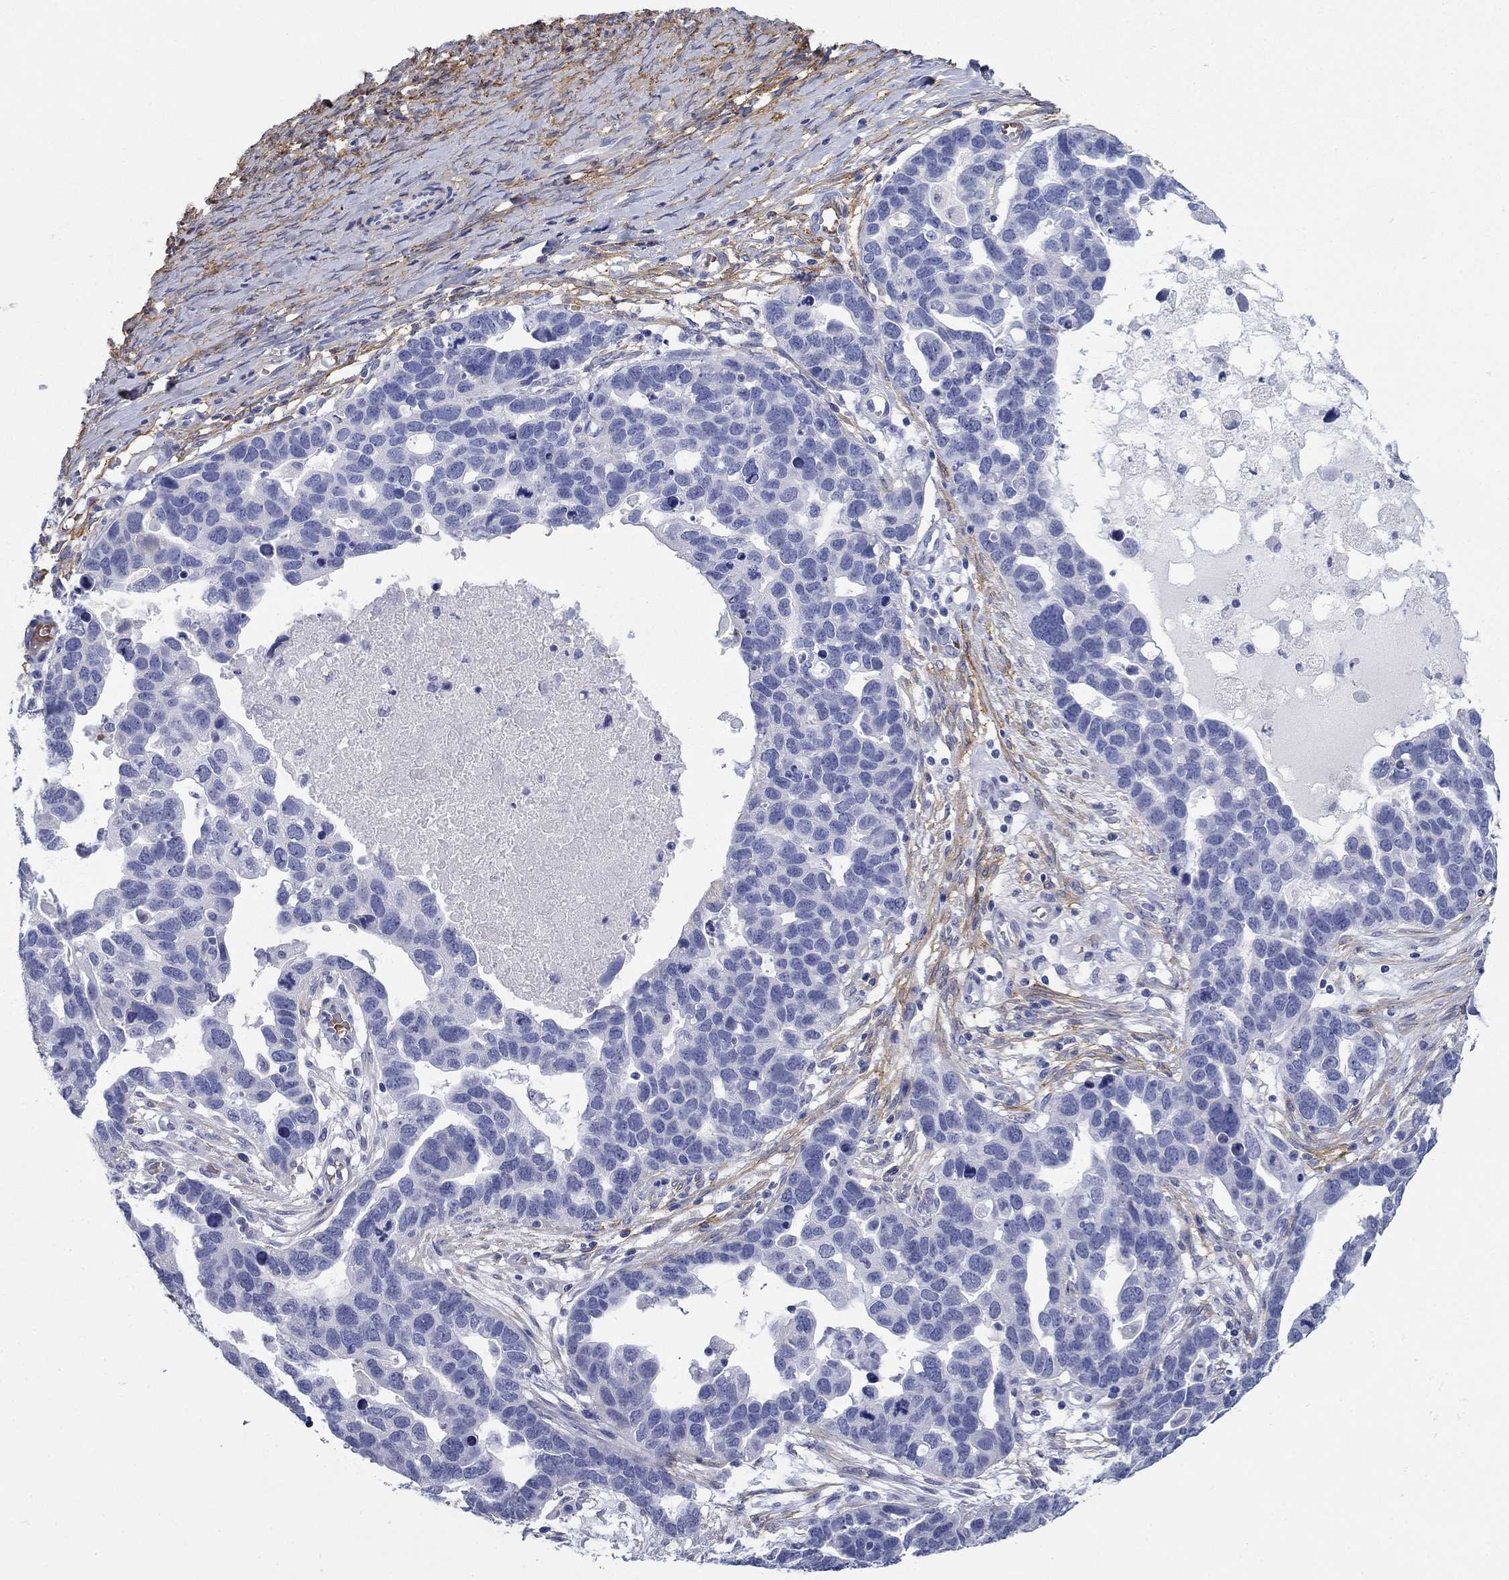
{"staining": {"intensity": "negative", "quantity": "none", "location": "none"}, "tissue": "ovarian cancer", "cell_type": "Tumor cells", "image_type": "cancer", "snomed": [{"axis": "morphology", "description": "Cystadenocarcinoma, serous, NOS"}, {"axis": "topography", "description": "Ovary"}], "caption": "This is a photomicrograph of immunohistochemistry (IHC) staining of ovarian cancer, which shows no expression in tumor cells.", "gene": "GPC1", "patient": {"sex": "female", "age": 54}}